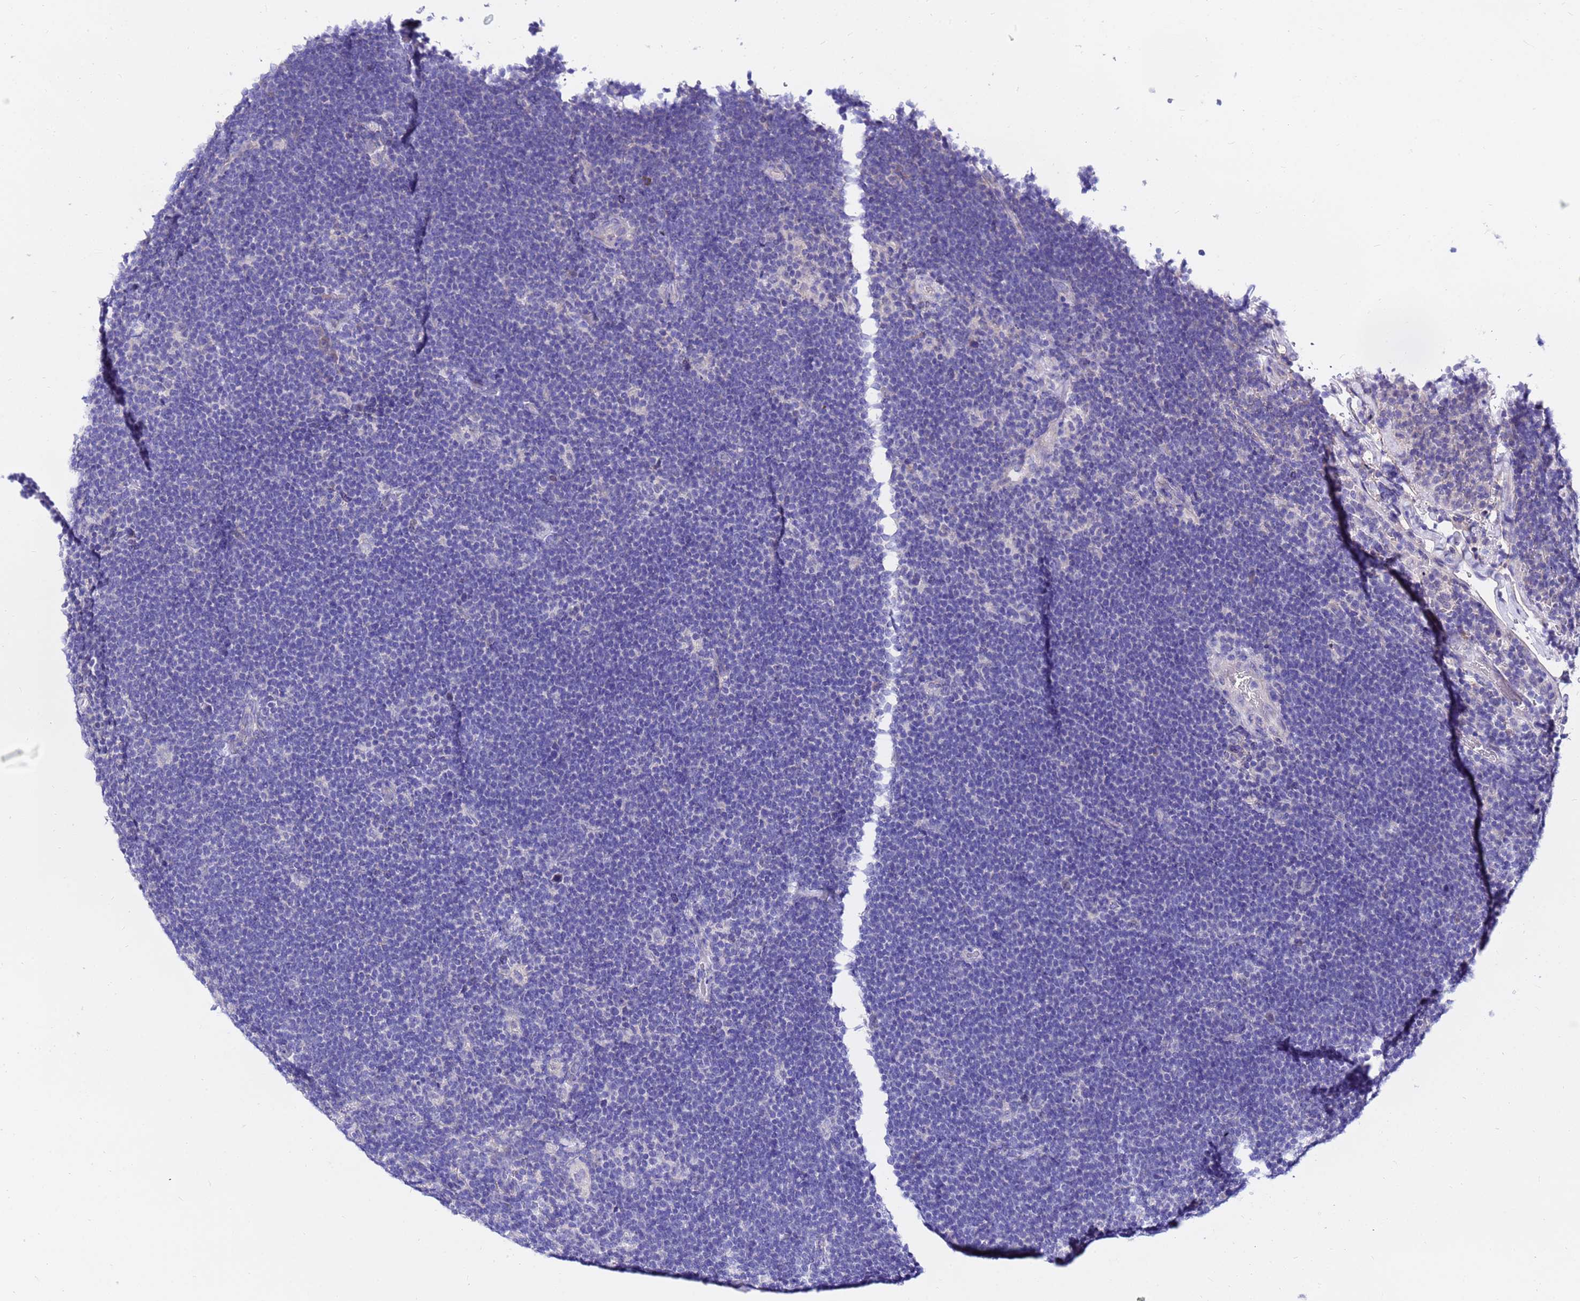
{"staining": {"intensity": "negative", "quantity": "none", "location": "none"}, "tissue": "lymphoma", "cell_type": "Tumor cells", "image_type": "cancer", "snomed": [{"axis": "morphology", "description": "Hodgkin's disease, NOS"}, {"axis": "topography", "description": "Lymph node"}], "caption": "IHC histopathology image of neoplastic tissue: human lymphoma stained with DAB (3,3'-diaminobenzidine) shows no significant protein expression in tumor cells. (Stains: DAB immunohistochemistry with hematoxylin counter stain, Microscopy: brightfield microscopy at high magnification).", "gene": "HERC5", "patient": {"sex": "female", "age": 57}}